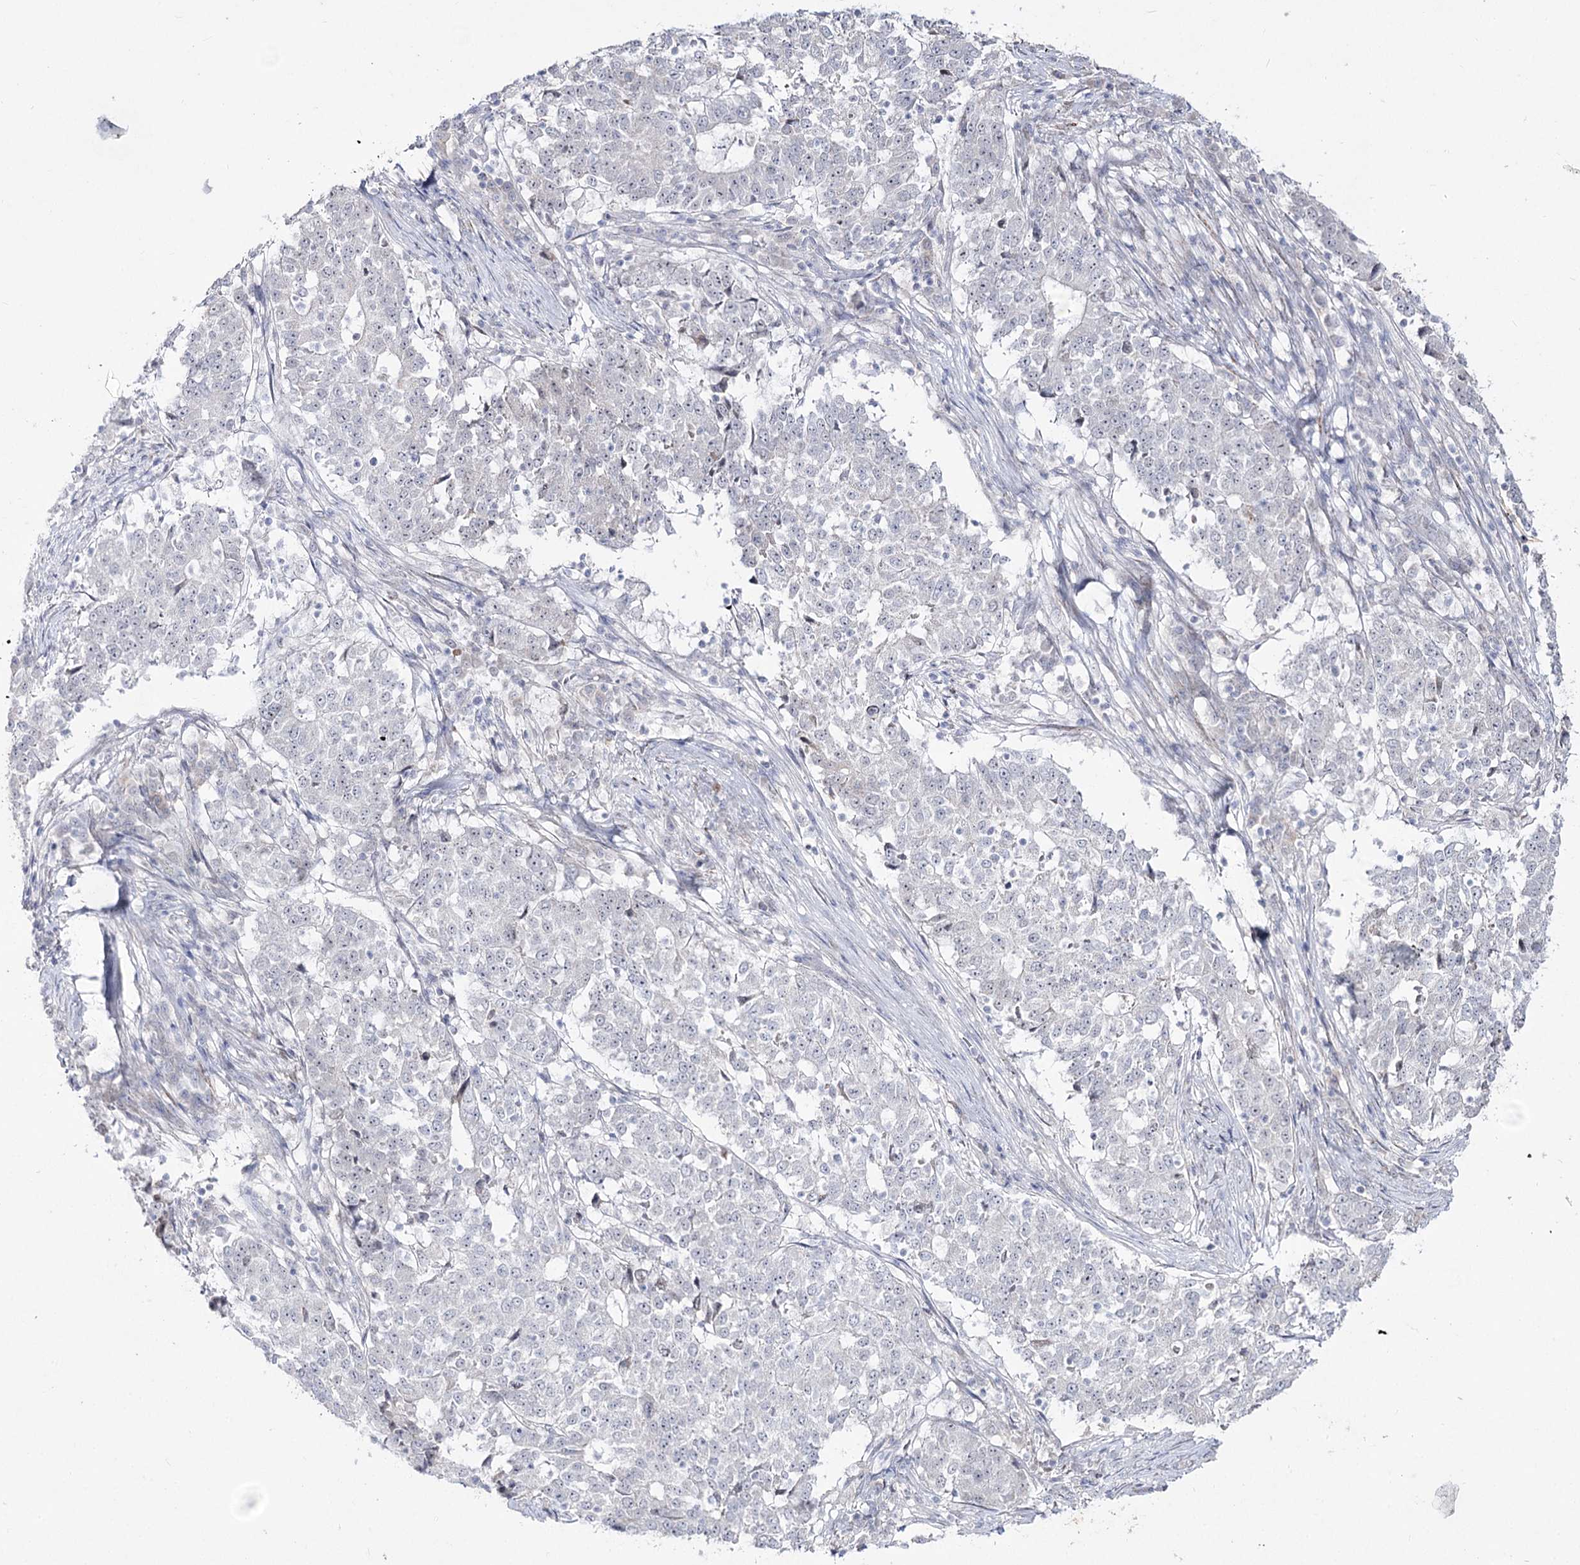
{"staining": {"intensity": "negative", "quantity": "none", "location": "none"}, "tissue": "stomach cancer", "cell_type": "Tumor cells", "image_type": "cancer", "snomed": [{"axis": "morphology", "description": "Adenocarcinoma, NOS"}, {"axis": "topography", "description": "Stomach"}], "caption": "DAB immunohistochemical staining of human stomach adenocarcinoma shows no significant expression in tumor cells. (DAB IHC with hematoxylin counter stain).", "gene": "DDX50", "patient": {"sex": "male", "age": 59}}